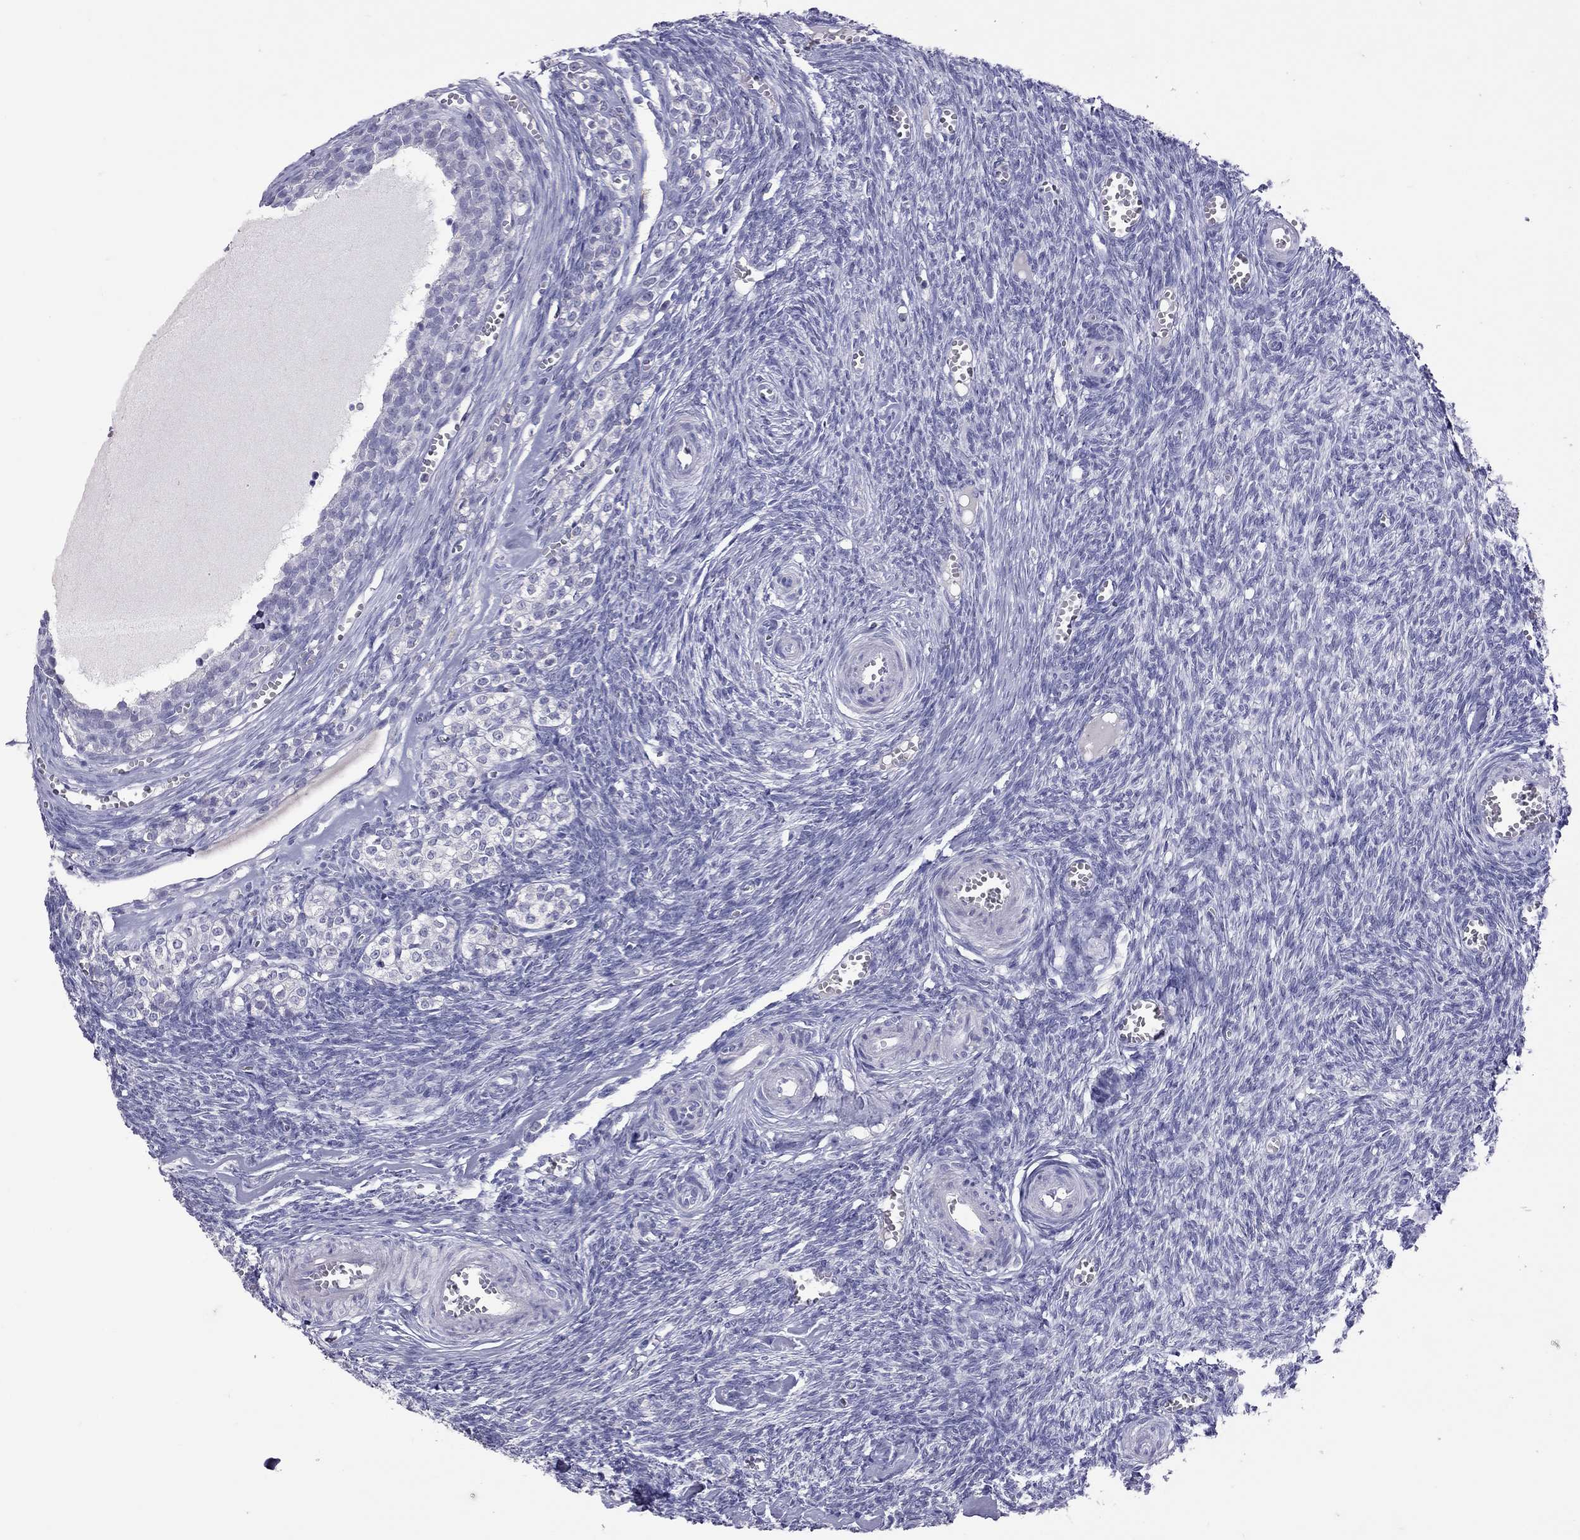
{"staining": {"intensity": "negative", "quantity": "none", "location": "none"}, "tissue": "ovary", "cell_type": "Follicle cells", "image_type": "normal", "snomed": [{"axis": "morphology", "description": "Normal tissue, NOS"}, {"axis": "topography", "description": "Ovary"}], "caption": "Human ovary stained for a protein using immunohistochemistry shows no positivity in follicle cells.", "gene": "SLAMF1", "patient": {"sex": "female", "age": 43}}